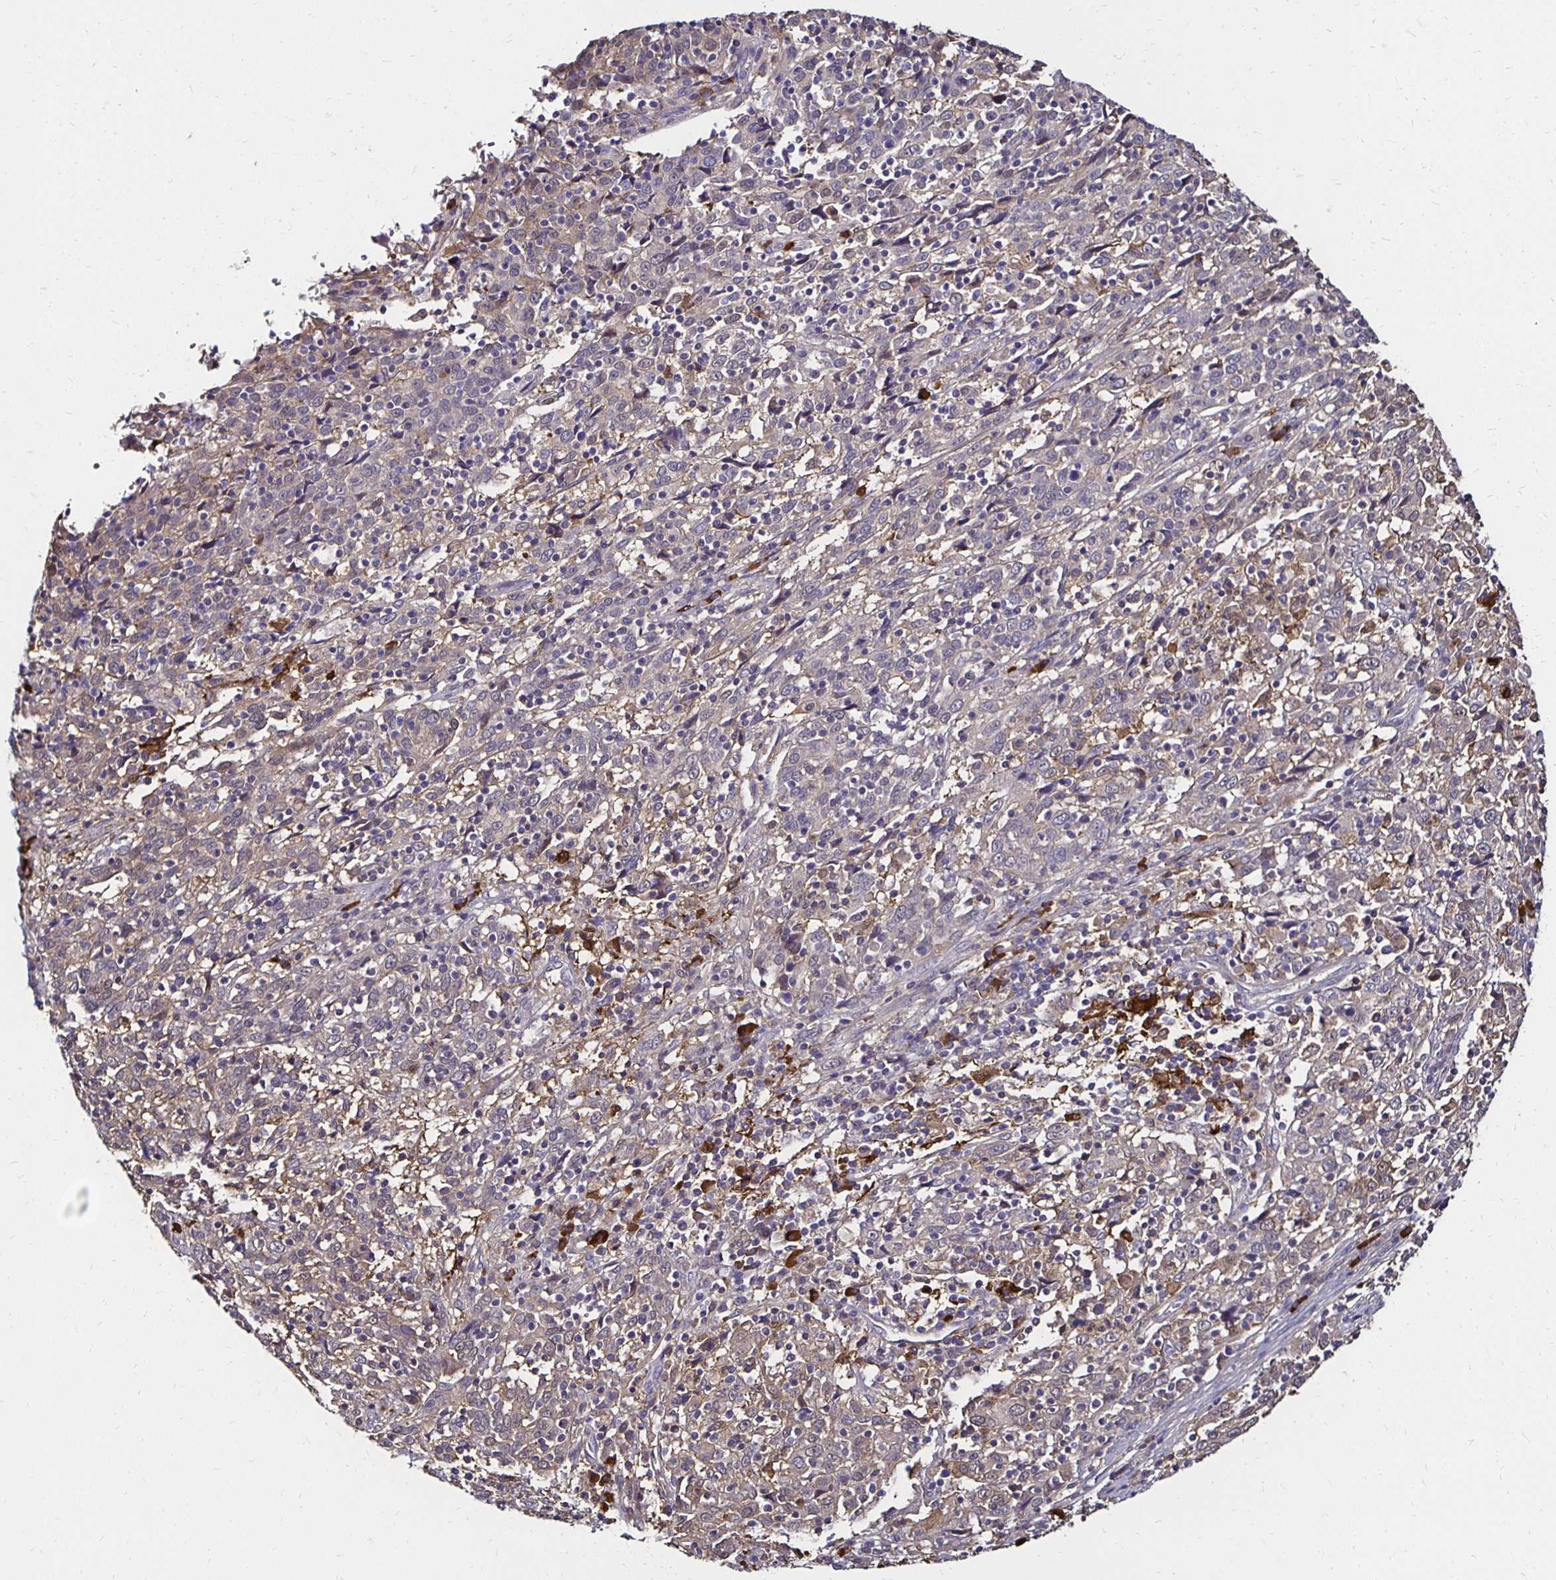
{"staining": {"intensity": "weak", "quantity": "25%-75%", "location": "cytoplasmic/membranous"}, "tissue": "cervical cancer", "cell_type": "Tumor cells", "image_type": "cancer", "snomed": [{"axis": "morphology", "description": "Squamous cell carcinoma, NOS"}, {"axis": "topography", "description": "Cervix"}], "caption": "IHC staining of cervical cancer, which shows low levels of weak cytoplasmic/membranous expression in about 25%-75% of tumor cells indicating weak cytoplasmic/membranous protein positivity. The staining was performed using DAB (brown) for protein detection and nuclei were counterstained in hematoxylin (blue).", "gene": "TXN", "patient": {"sex": "female", "age": 46}}